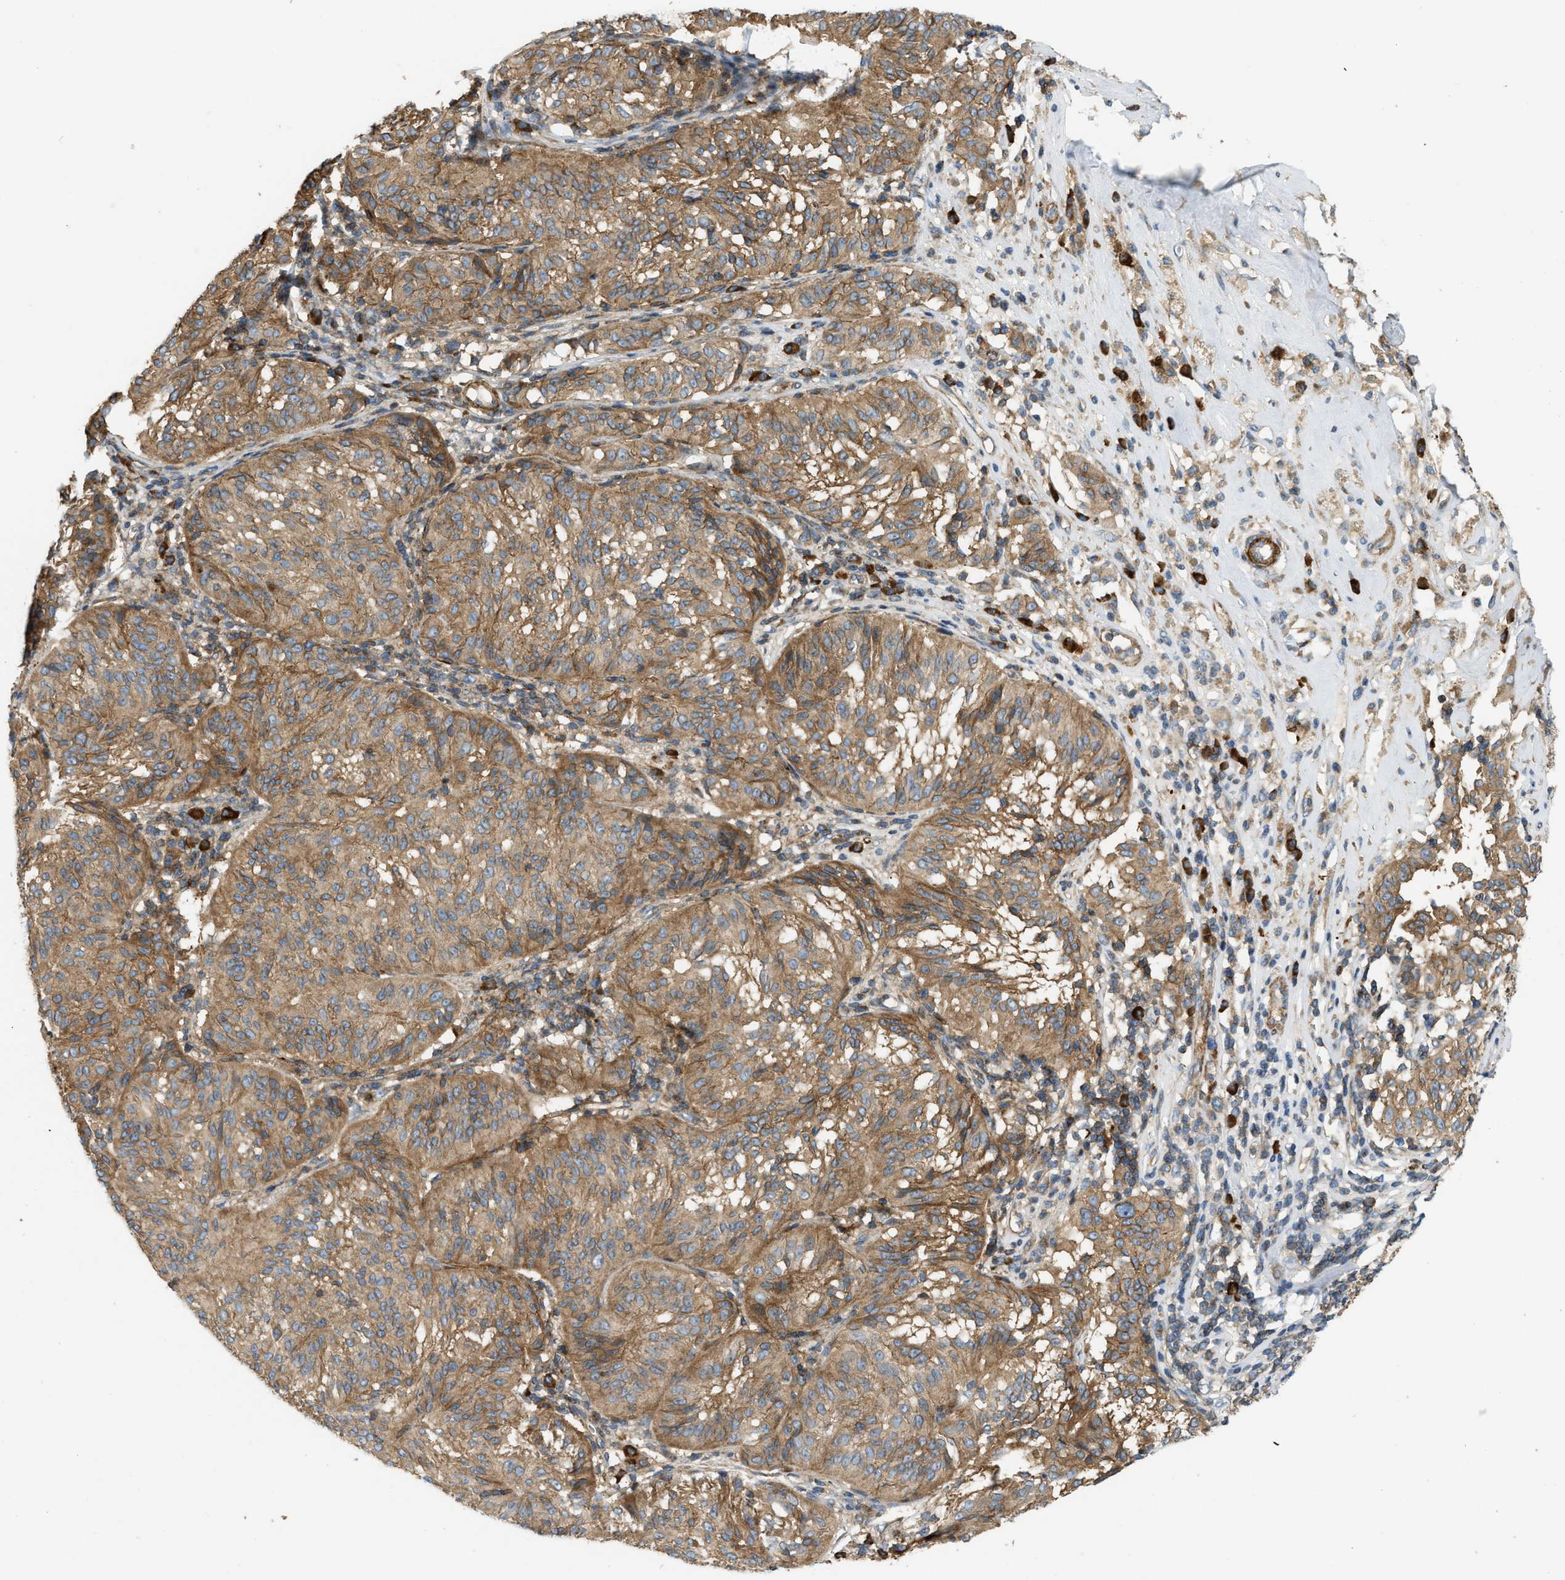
{"staining": {"intensity": "moderate", "quantity": ">75%", "location": "cytoplasmic/membranous"}, "tissue": "melanoma", "cell_type": "Tumor cells", "image_type": "cancer", "snomed": [{"axis": "morphology", "description": "Malignant melanoma, NOS"}, {"axis": "topography", "description": "Skin"}], "caption": "Brown immunohistochemical staining in malignant melanoma reveals moderate cytoplasmic/membranous staining in approximately >75% of tumor cells.", "gene": "BTN3A2", "patient": {"sex": "female", "age": 72}}